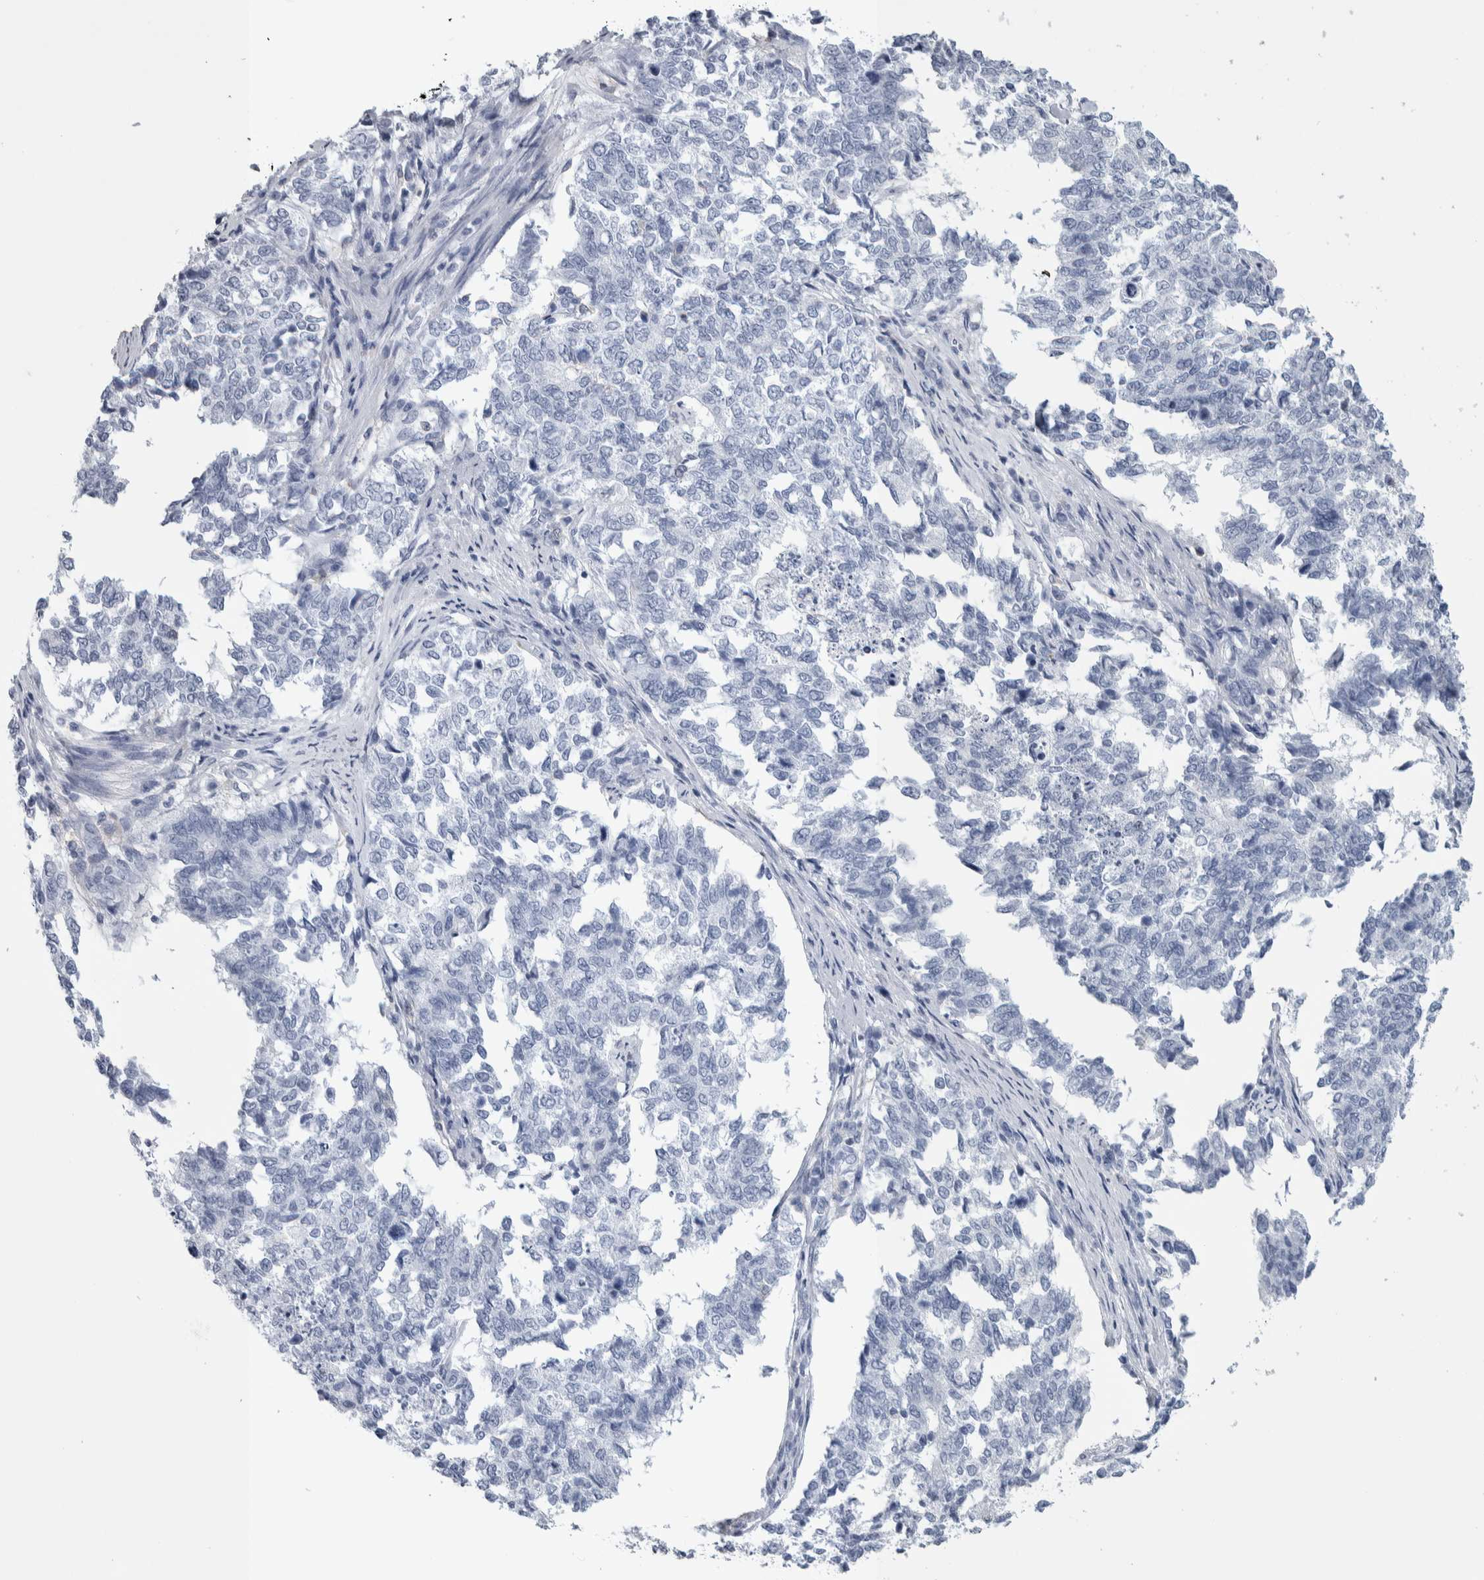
{"staining": {"intensity": "negative", "quantity": "none", "location": "none"}, "tissue": "cervical cancer", "cell_type": "Tumor cells", "image_type": "cancer", "snomed": [{"axis": "morphology", "description": "Squamous cell carcinoma, NOS"}, {"axis": "topography", "description": "Cervix"}], "caption": "This is an immunohistochemistry (IHC) photomicrograph of human cervical cancer. There is no positivity in tumor cells.", "gene": "SKAP2", "patient": {"sex": "female", "age": 63}}